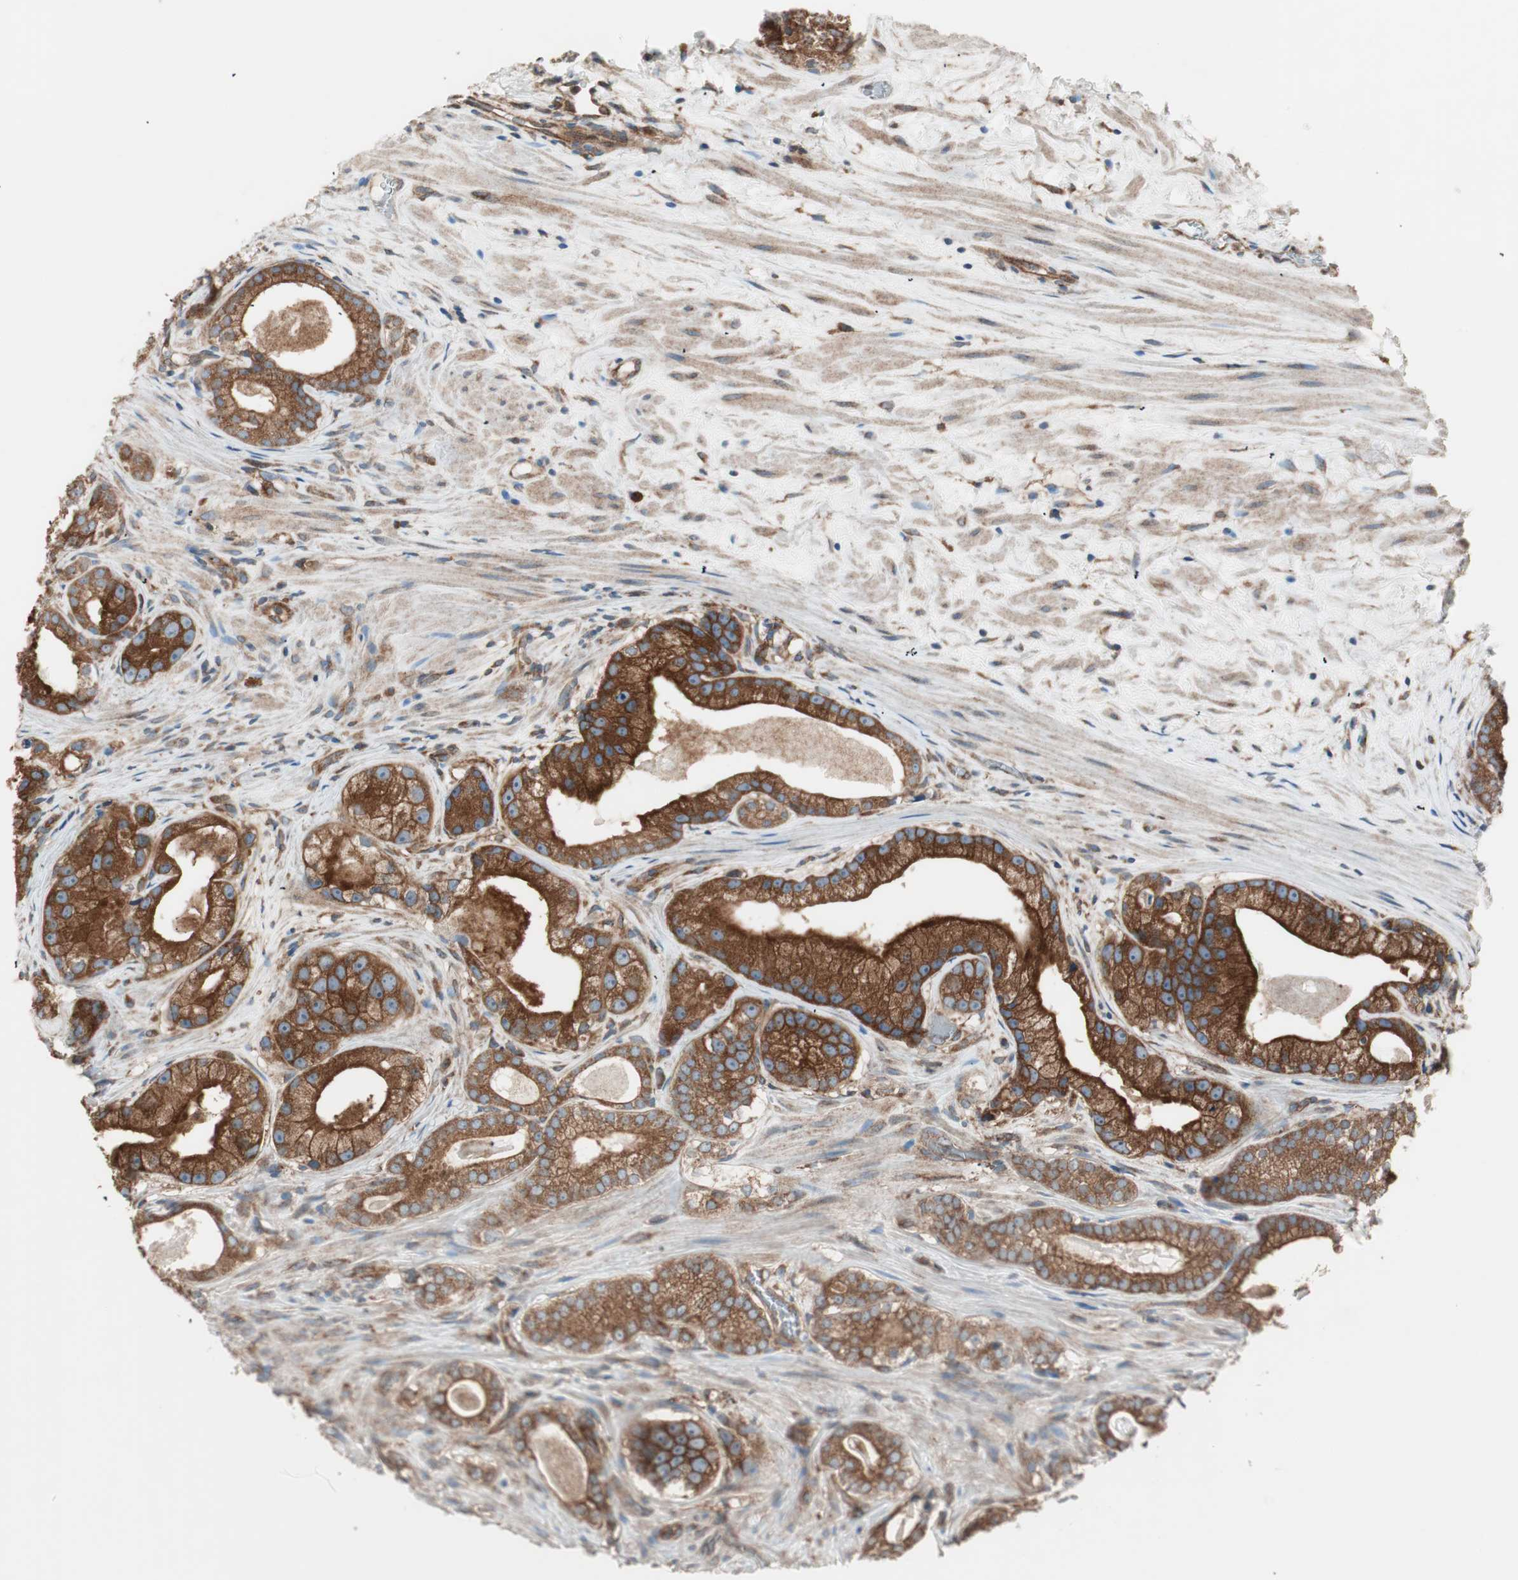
{"staining": {"intensity": "strong", "quantity": ">75%", "location": "cytoplasmic/membranous"}, "tissue": "prostate cancer", "cell_type": "Tumor cells", "image_type": "cancer", "snomed": [{"axis": "morphology", "description": "Adenocarcinoma, Low grade"}, {"axis": "topography", "description": "Prostate"}], "caption": "A high-resolution micrograph shows immunohistochemistry (IHC) staining of prostate cancer (low-grade adenocarcinoma), which shows strong cytoplasmic/membranous staining in approximately >75% of tumor cells.", "gene": "RAB5A", "patient": {"sex": "male", "age": 59}}